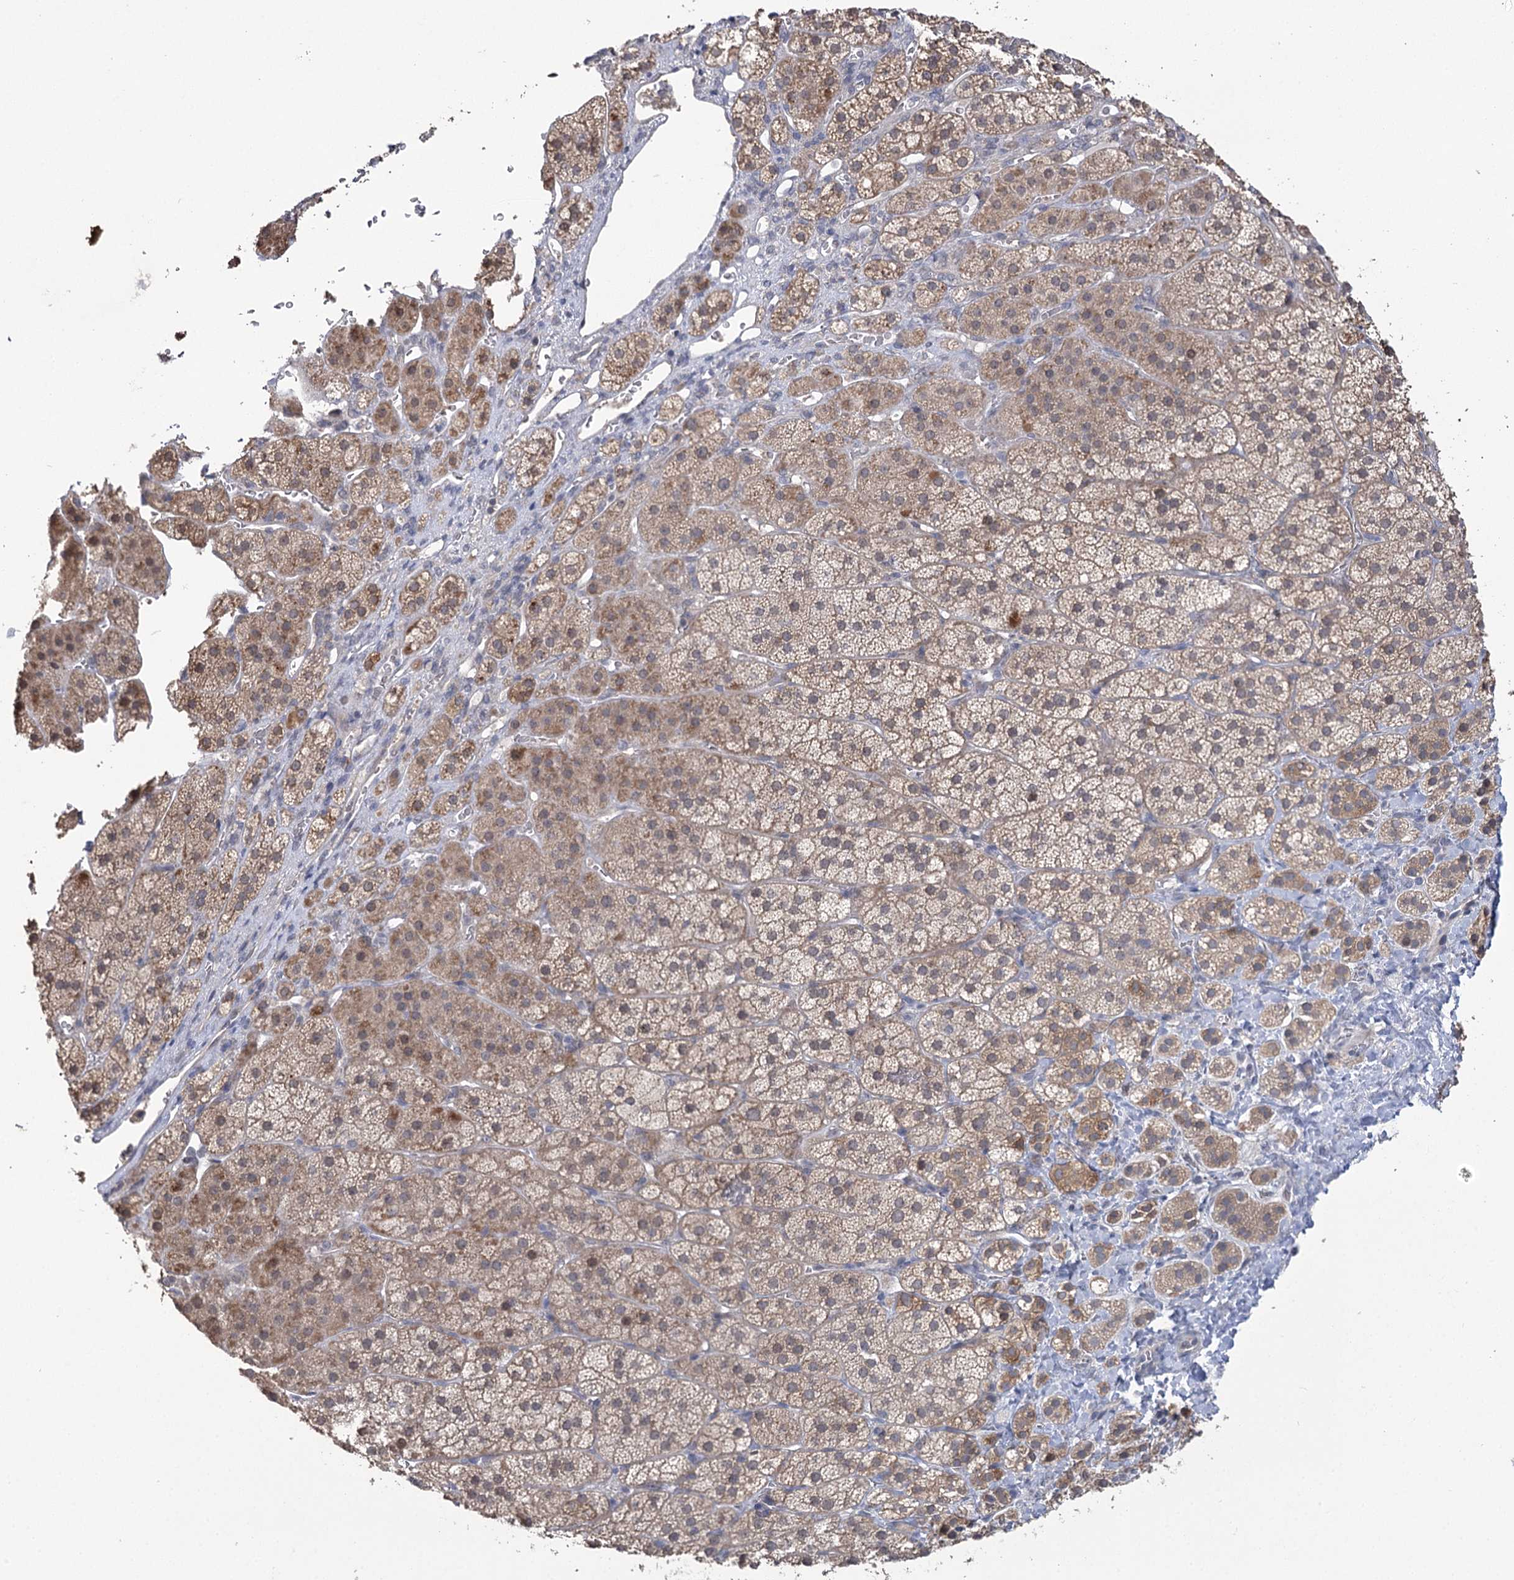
{"staining": {"intensity": "moderate", "quantity": "25%-75%", "location": "cytoplasmic/membranous"}, "tissue": "adrenal gland", "cell_type": "Glandular cells", "image_type": "normal", "snomed": [{"axis": "morphology", "description": "Normal tissue, NOS"}, {"axis": "topography", "description": "Adrenal gland"}], "caption": "Immunohistochemistry (IHC) staining of unremarkable adrenal gland, which reveals medium levels of moderate cytoplasmic/membranous positivity in about 25%-75% of glandular cells indicating moderate cytoplasmic/membranous protein staining. The staining was performed using DAB (brown) for protein detection and nuclei were counterstained in hematoxylin (blue).", "gene": "PHYHIPL", "patient": {"sex": "female", "age": 44}}